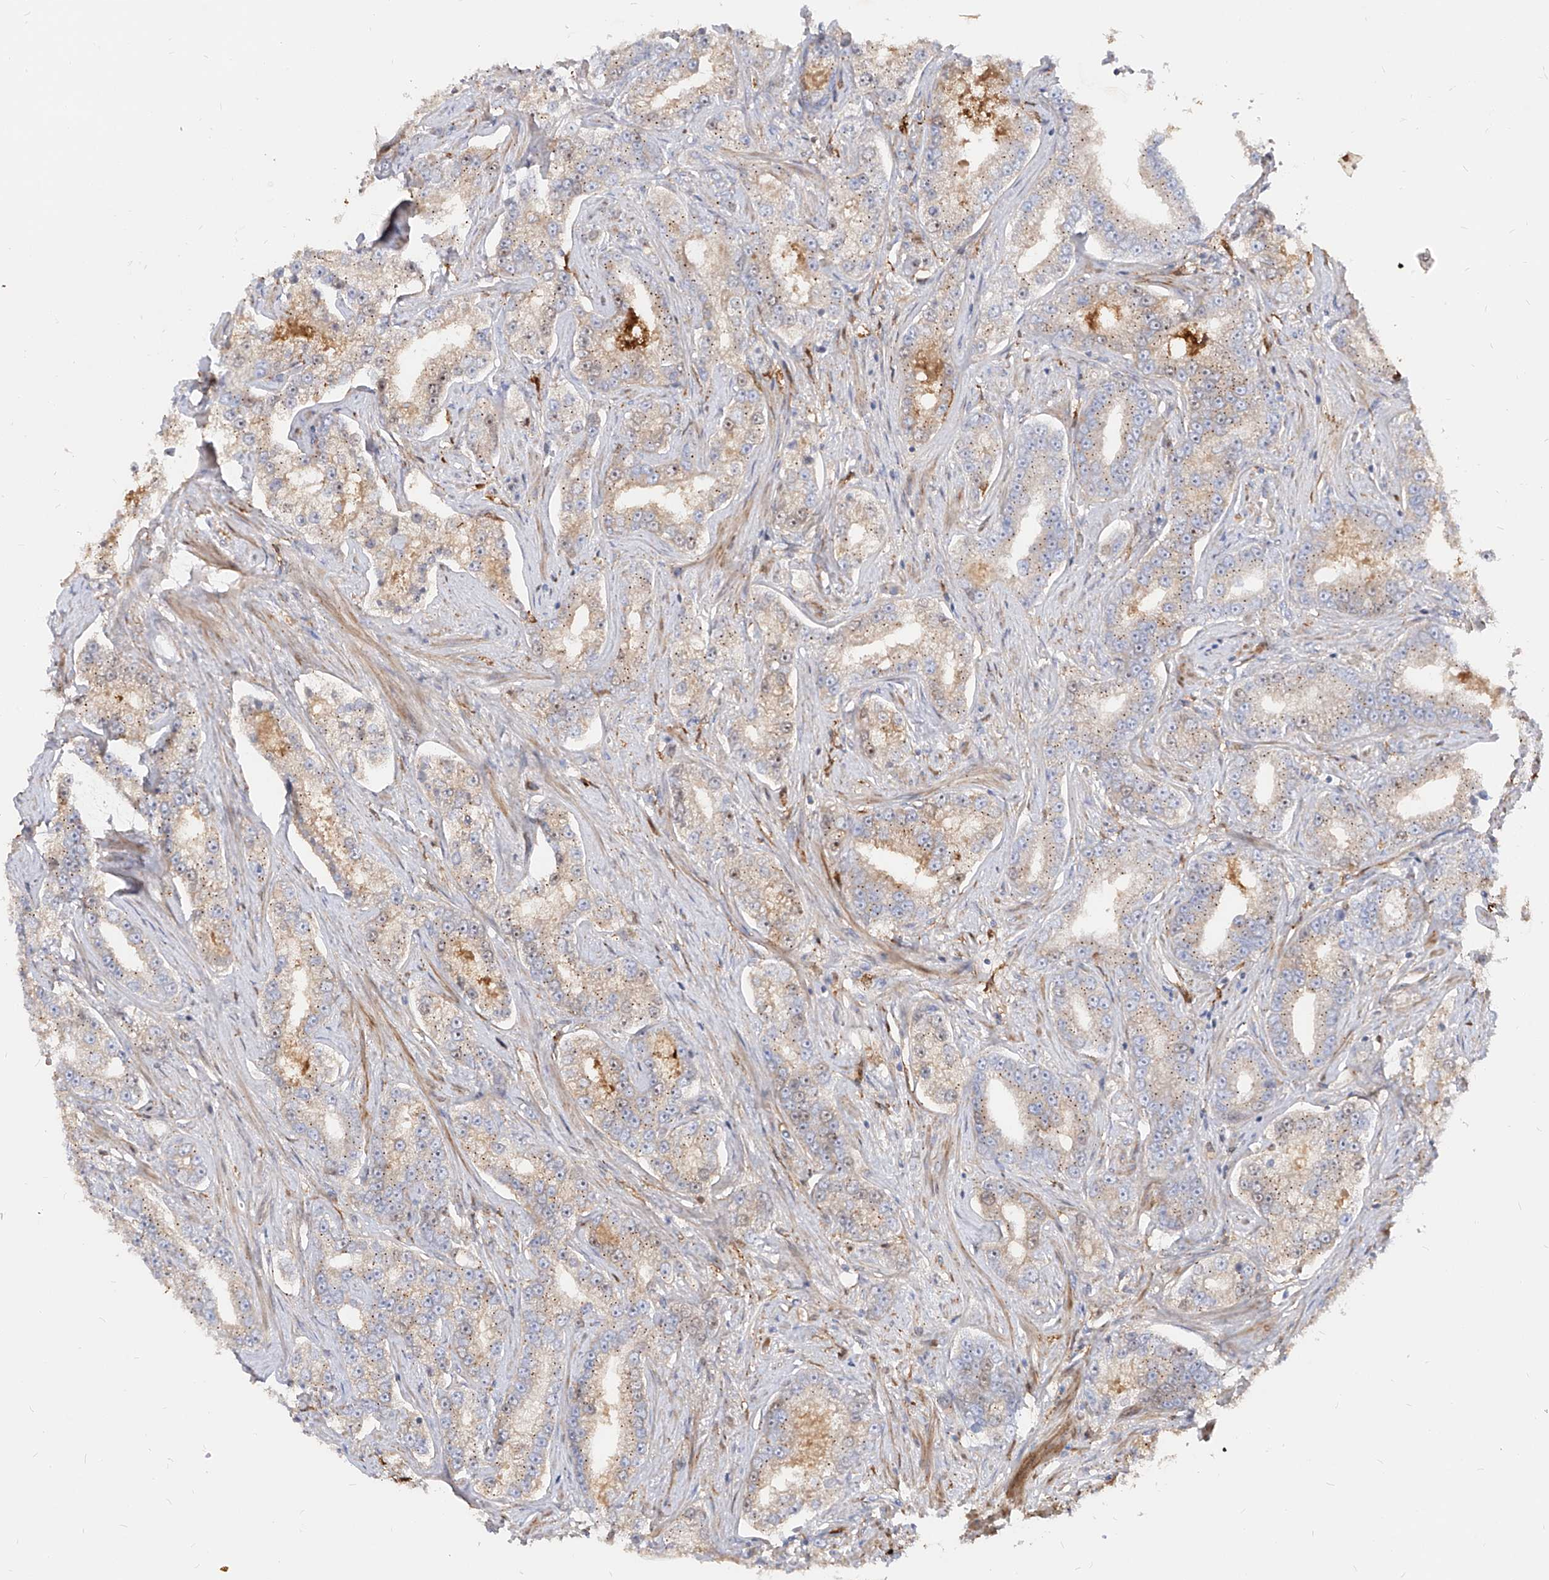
{"staining": {"intensity": "weak", "quantity": "25%-75%", "location": "cytoplasmic/membranous"}, "tissue": "prostate cancer", "cell_type": "Tumor cells", "image_type": "cancer", "snomed": [{"axis": "morphology", "description": "Normal tissue, NOS"}, {"axis": "morphology", "description": "Adenocarcinoma, High grade"}, {"axis": "topography", "description": "Prostate"}], "caption": "Weak cytoplasmic/membranous staining is seen in about 25%-75% of tumor cells in prostate cancer (adenocarcinoma (high-grade)).", "gene": "KYNU", "patient": {"sex": "male", "age": 83}}